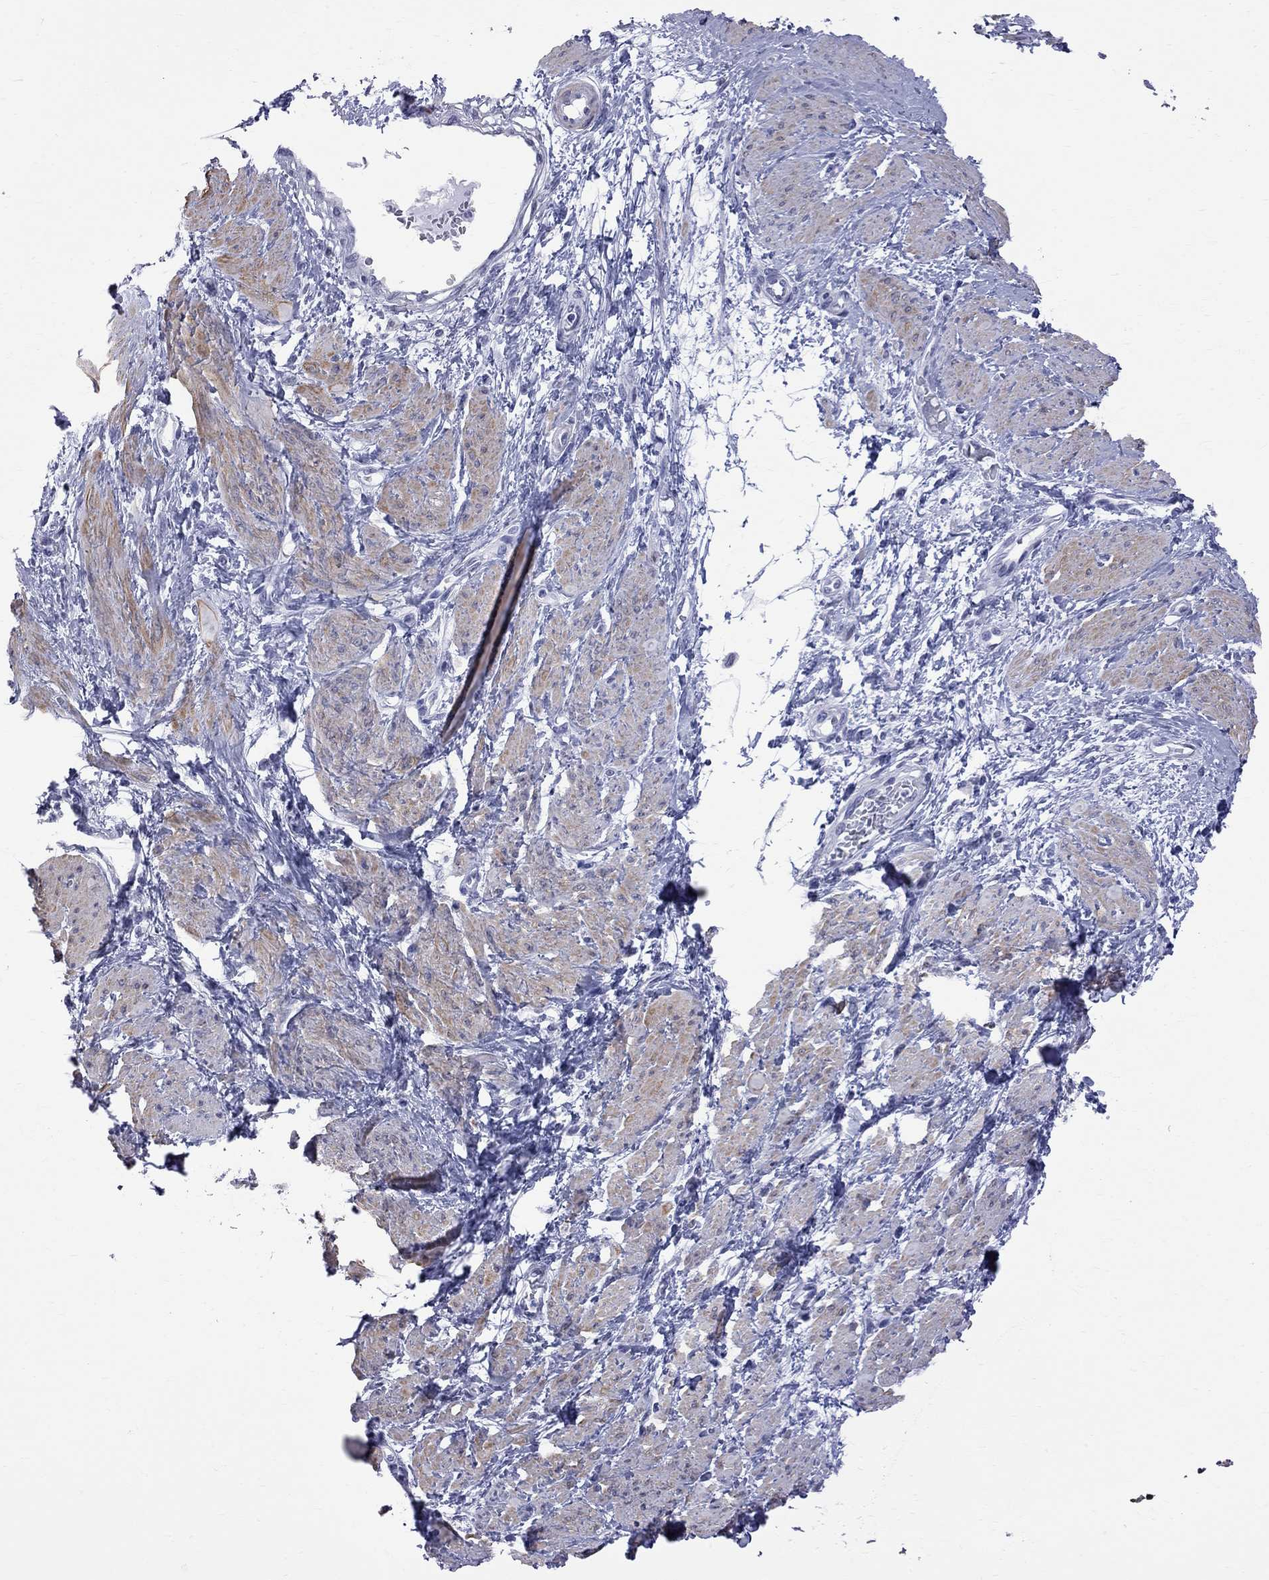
{"staining": {"intensity": "moderate", "quantity": "<25%", "location": "cytoplasmic/membranous"}, "tissue": "smooth muscle", "cell_type": "Smooth muscle cells", "image_type": "normal", "snomed": [{"axis": "morphology", "description": "Normal tissue, NOS"}, {"axis": "topography", "description": "Smooth muscle"}, {"axis": "topography", "description": "Uterus"}], "caption": "This photomicrograph demonstrates immunohistochemistry (IHC) staining of unremarkable smooth muscle, with low moderate cytoplasmic/membranous staining in approximately <25% of smooth muscle cells.", "gene": "BPIFB1", "patient": {"sex": "female", "age": 39}}